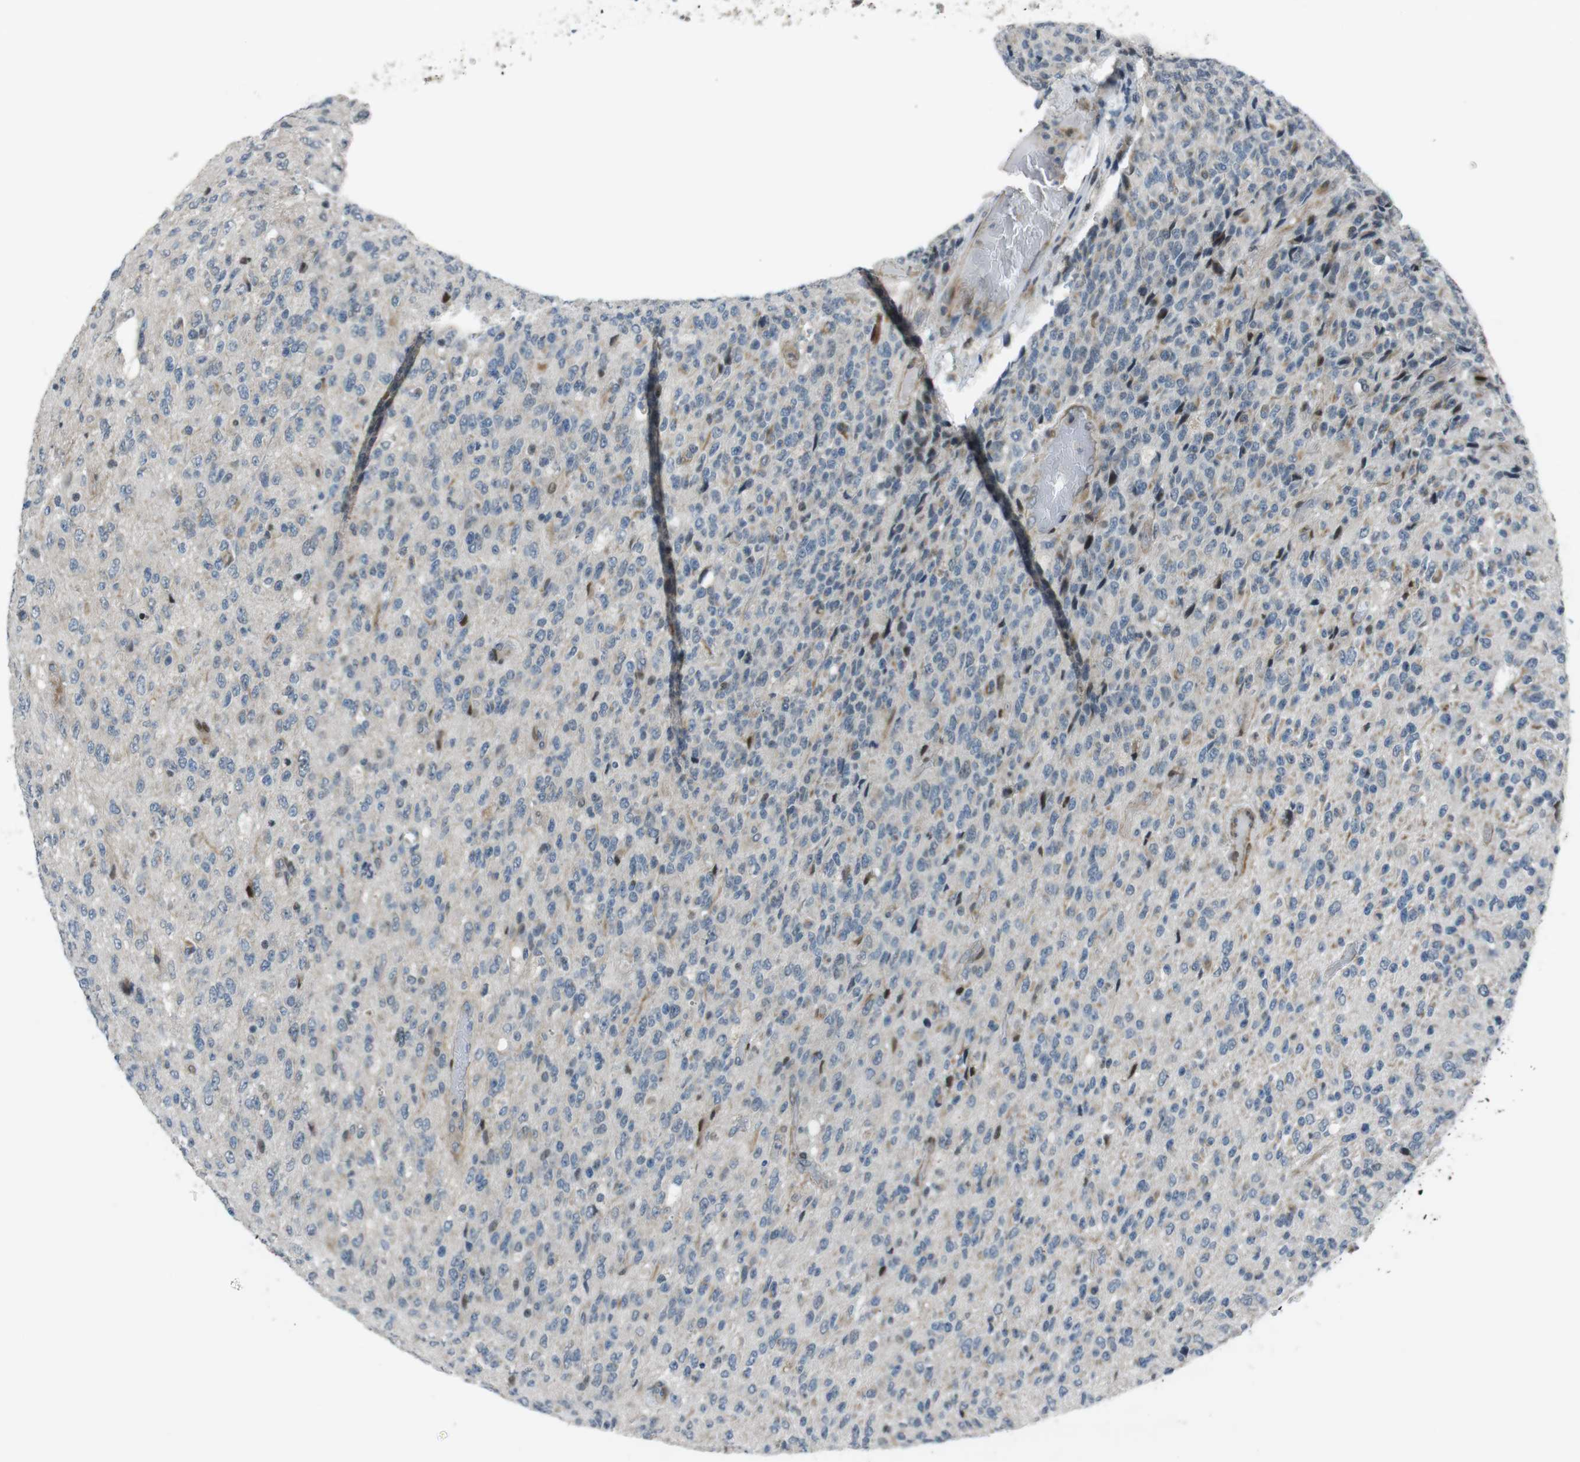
{"staining": {"intensity": "weak", "quantity": "<25%", "location": "nuclear"}, "tissue": "glioma", "cell_type": "Tumor cells", "image_type": "cancer", "snomed": [{"axis": "morphology", "description": "Glioma, malignant, High grade"}, {"axis": "topography", "description": "pancreas cauda"}], "caption": "Glioma was stained to show a protein in brown. There is no significant staining in tumor cells.", "gene": "PBRM1", "patient": {"sex": "male", "age": 60}}